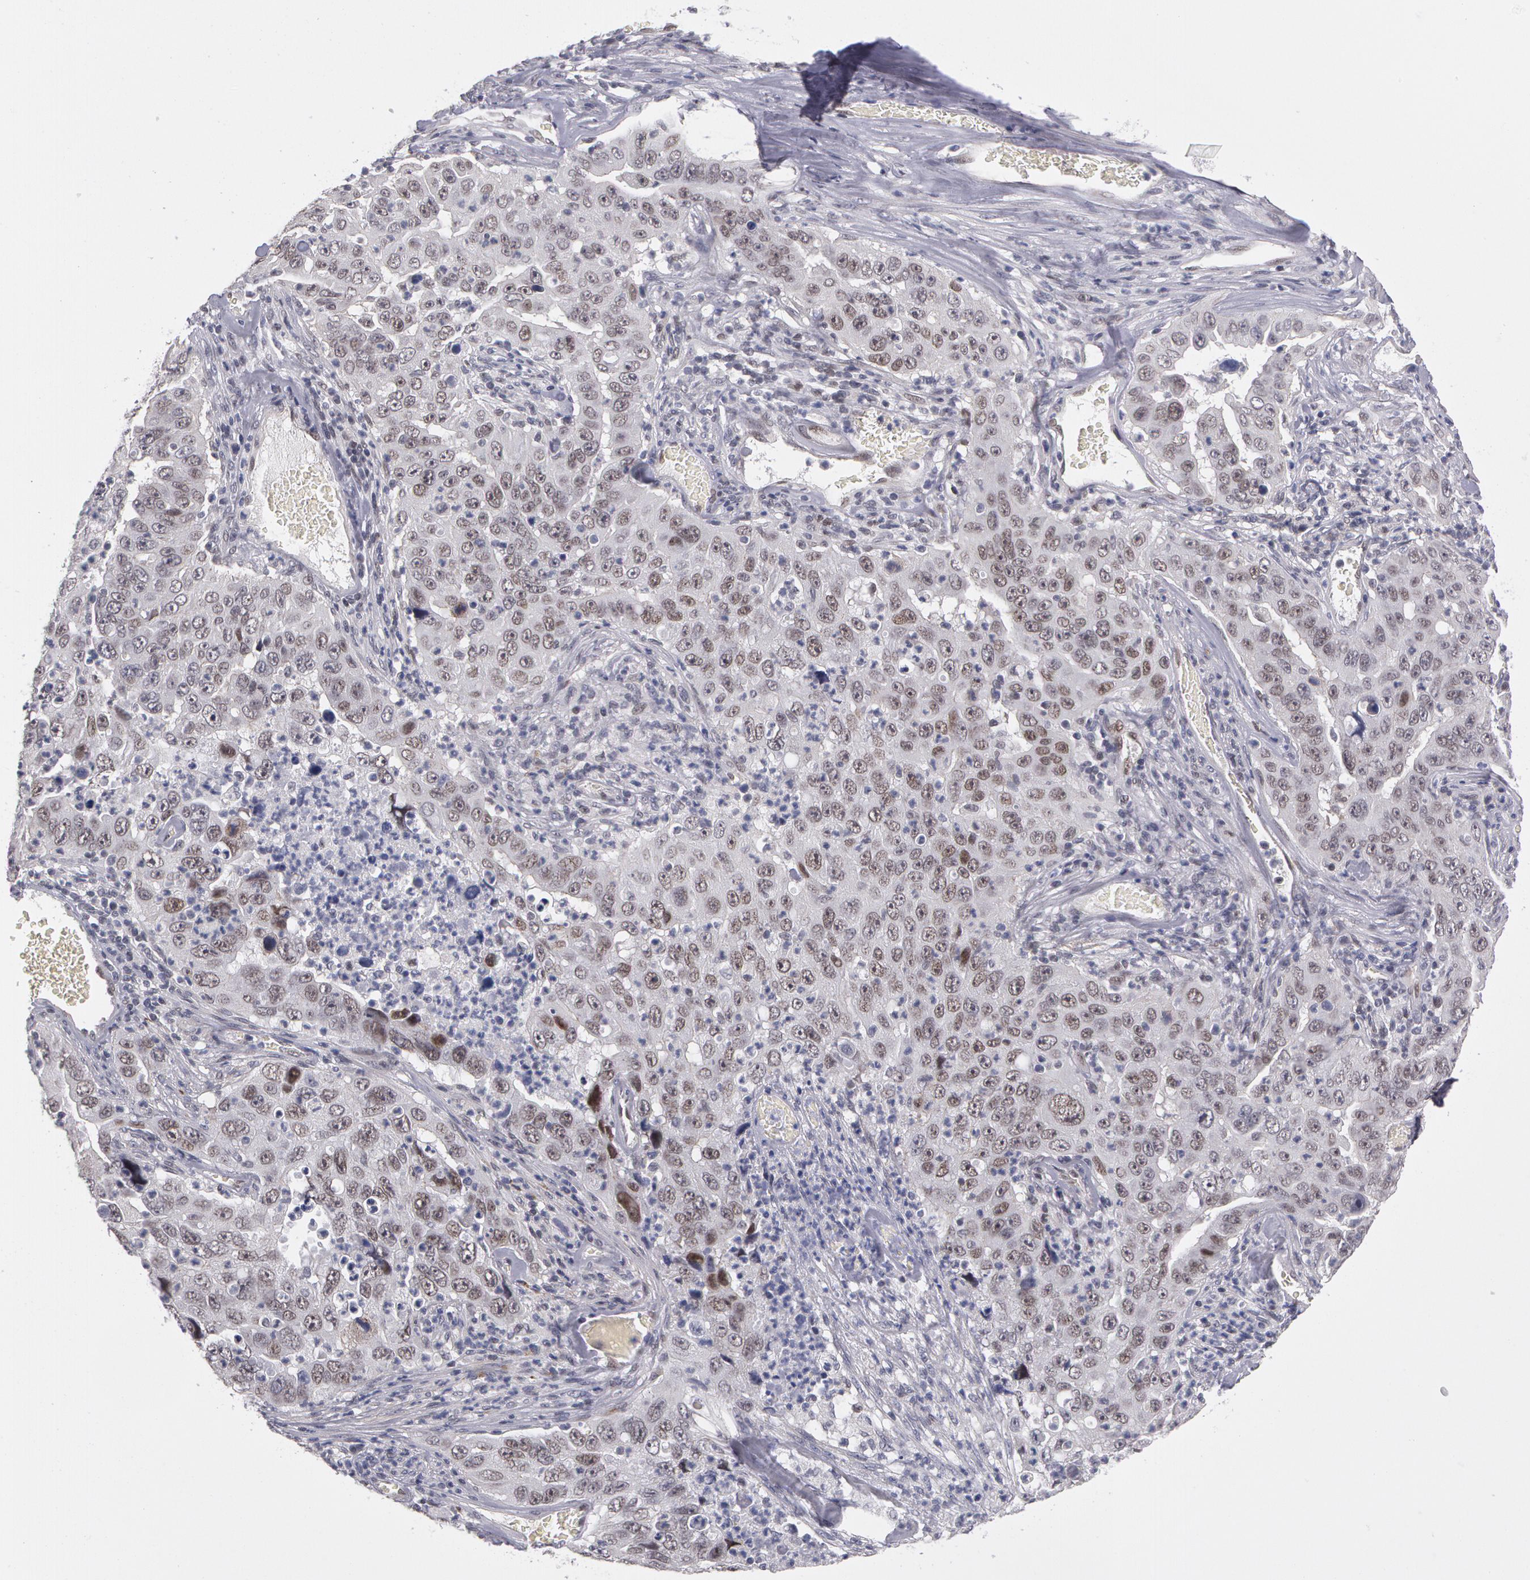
{"staining": {"intensity": "weak", "quantity": "<25%", "location": "nuclear"}, "tissue": "lung cancer", "cell_type": "Tumor cells", "image_type": "cancer", "snomed": [{"axis": "morphology", "description": "Squamous cell carcinoma, NOS"}, {"axis": "topography", "description": "Lung"}], "caption": "Immunohistochemistry histopathology image of human lung cancer (squamous cell carcinoma) stained for a protein (brown), which reveals no positivity in tumor cells.", "gene": "PRICKLE1", "patient": {"sex": "male", "age": 64}}